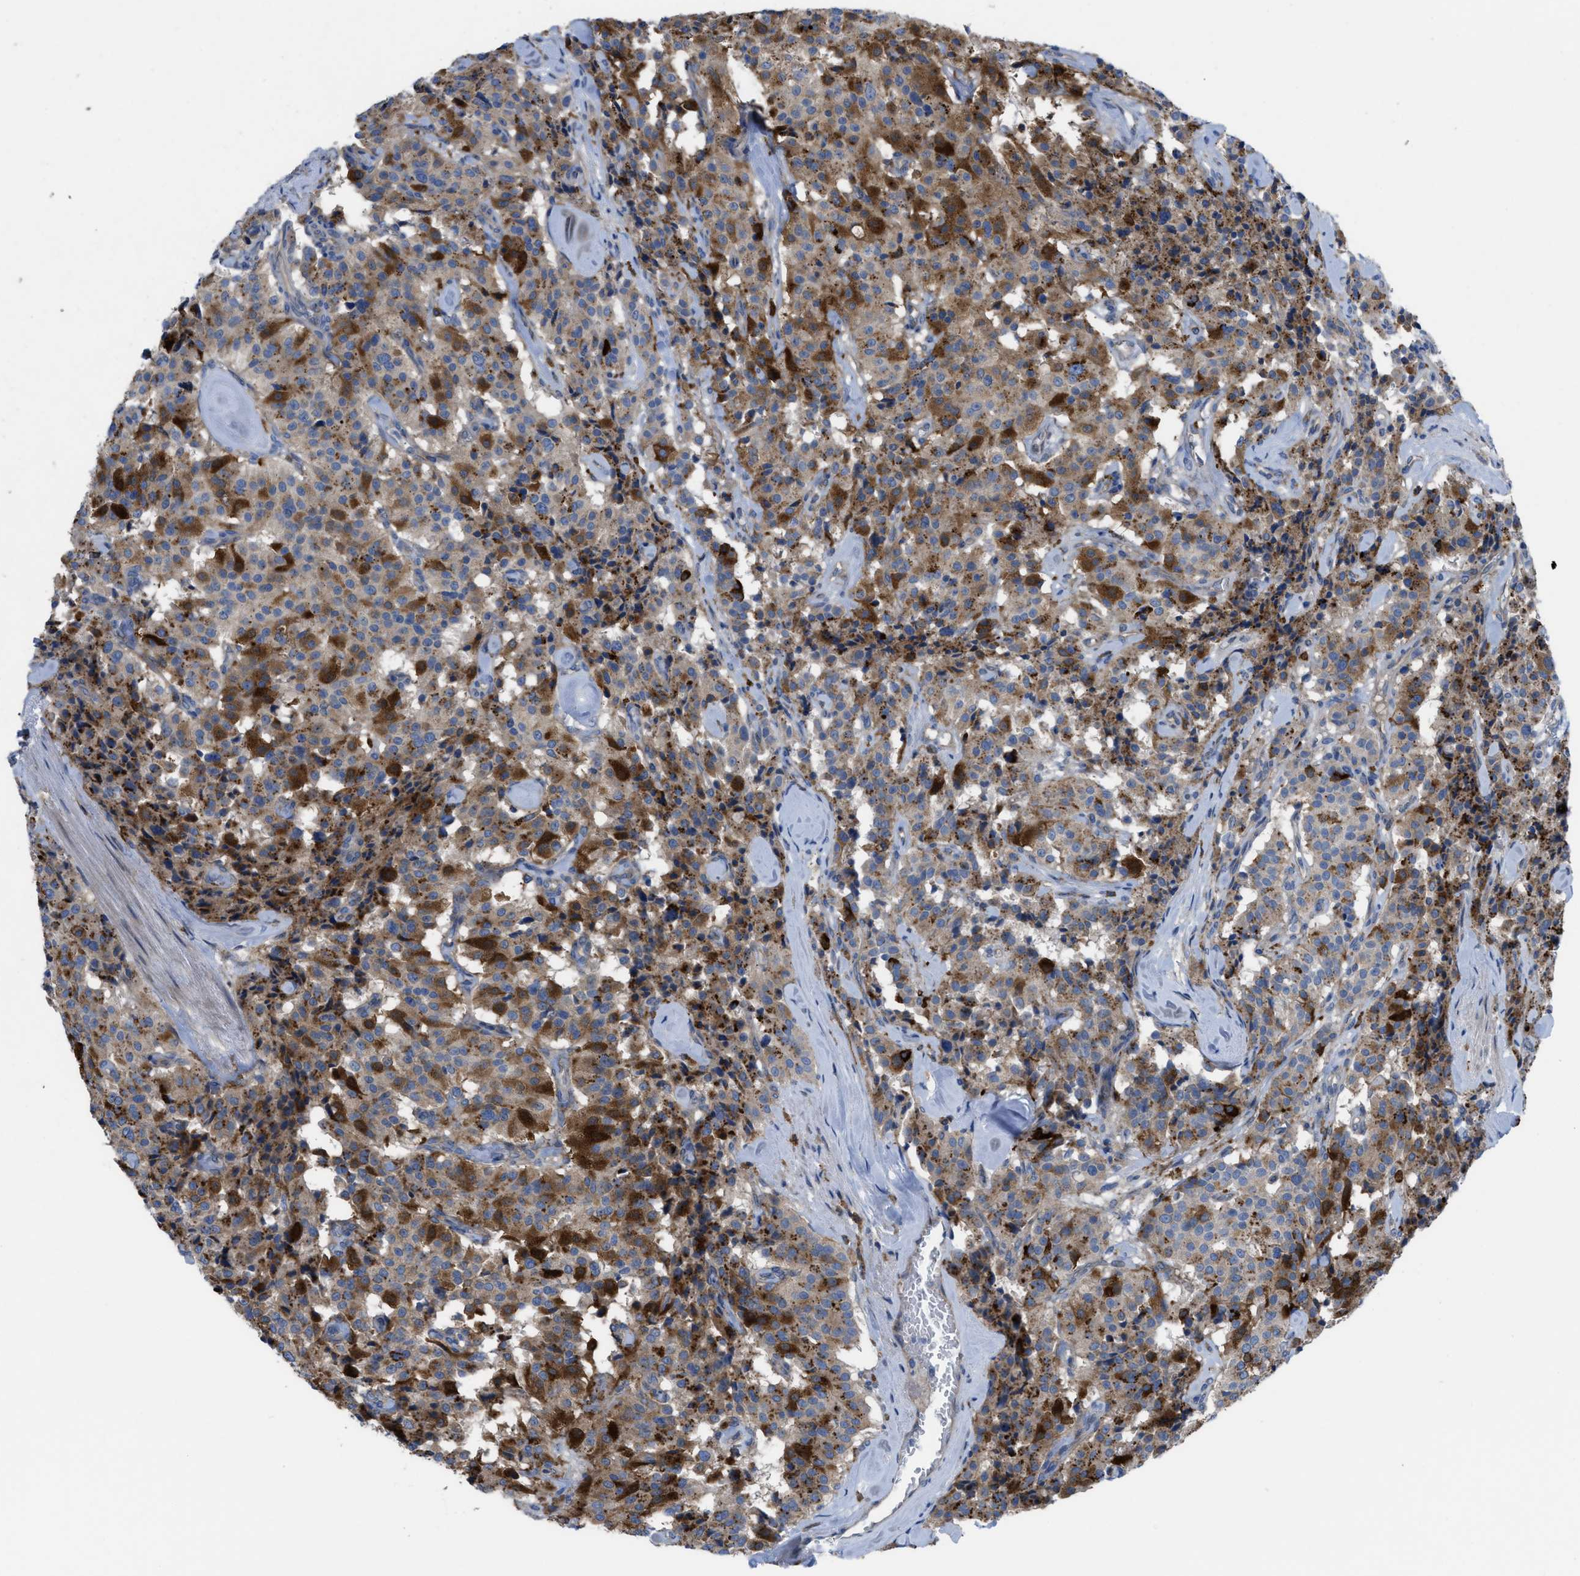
{"staining": {"intensity": "strong", "quantity": "25%-75%", "location": "cytoplasmic/membranous"}, "tissue": "carcinoid", "cell_type": "Tumor cells", "image_type": "cancer", "snomed": [{"axis": "morphology", "description": "Carcinoid, malignant, NOS"}, {"axis": "topography", "description": "Lung"}], "caption": "This histopathology image reveals IHC staining of malignant carcinoid, with high strong cytoplasmic/membranous staining in about 25%-75% of tumor cells.", "gene": "EGFR", "patient": {"sex": "male", "age": 30}}